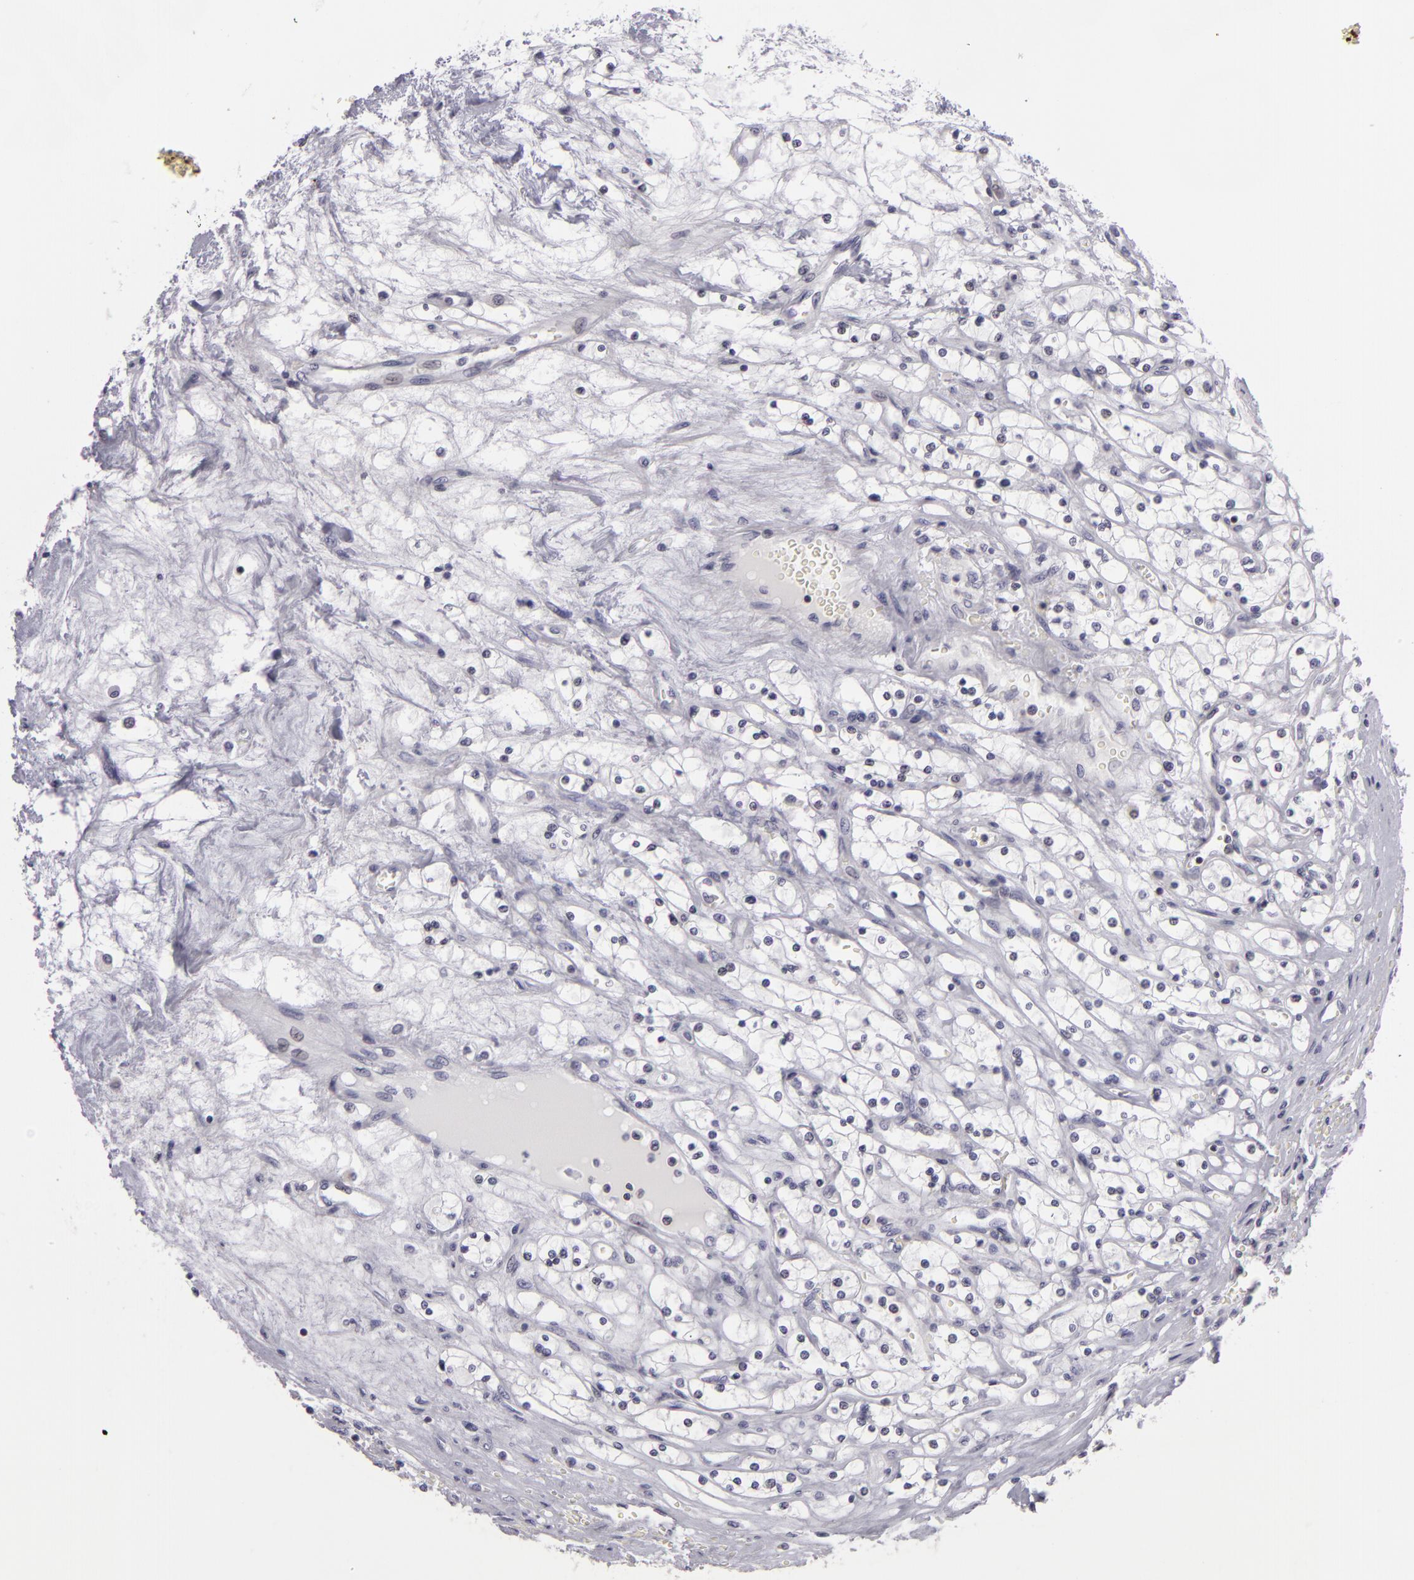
{"staining": {"intensity": "negative", "quantity": "none", "location": "none"}, "tissue": "renal cancer", "cell_type": "Tumor cells", "image_type": "cancer", "snomed": [{"axis": "morphology", "description": "Adenocarcinoma, NOS"}, {"axis": "topography", "description": "Kidney"}], "caption": "IHC of human adenocarcinoma (renal) exhibits no positivity in tumor cells.", "gene": "KCNAB2", "patient": {"sex": "male", "age": 61}}